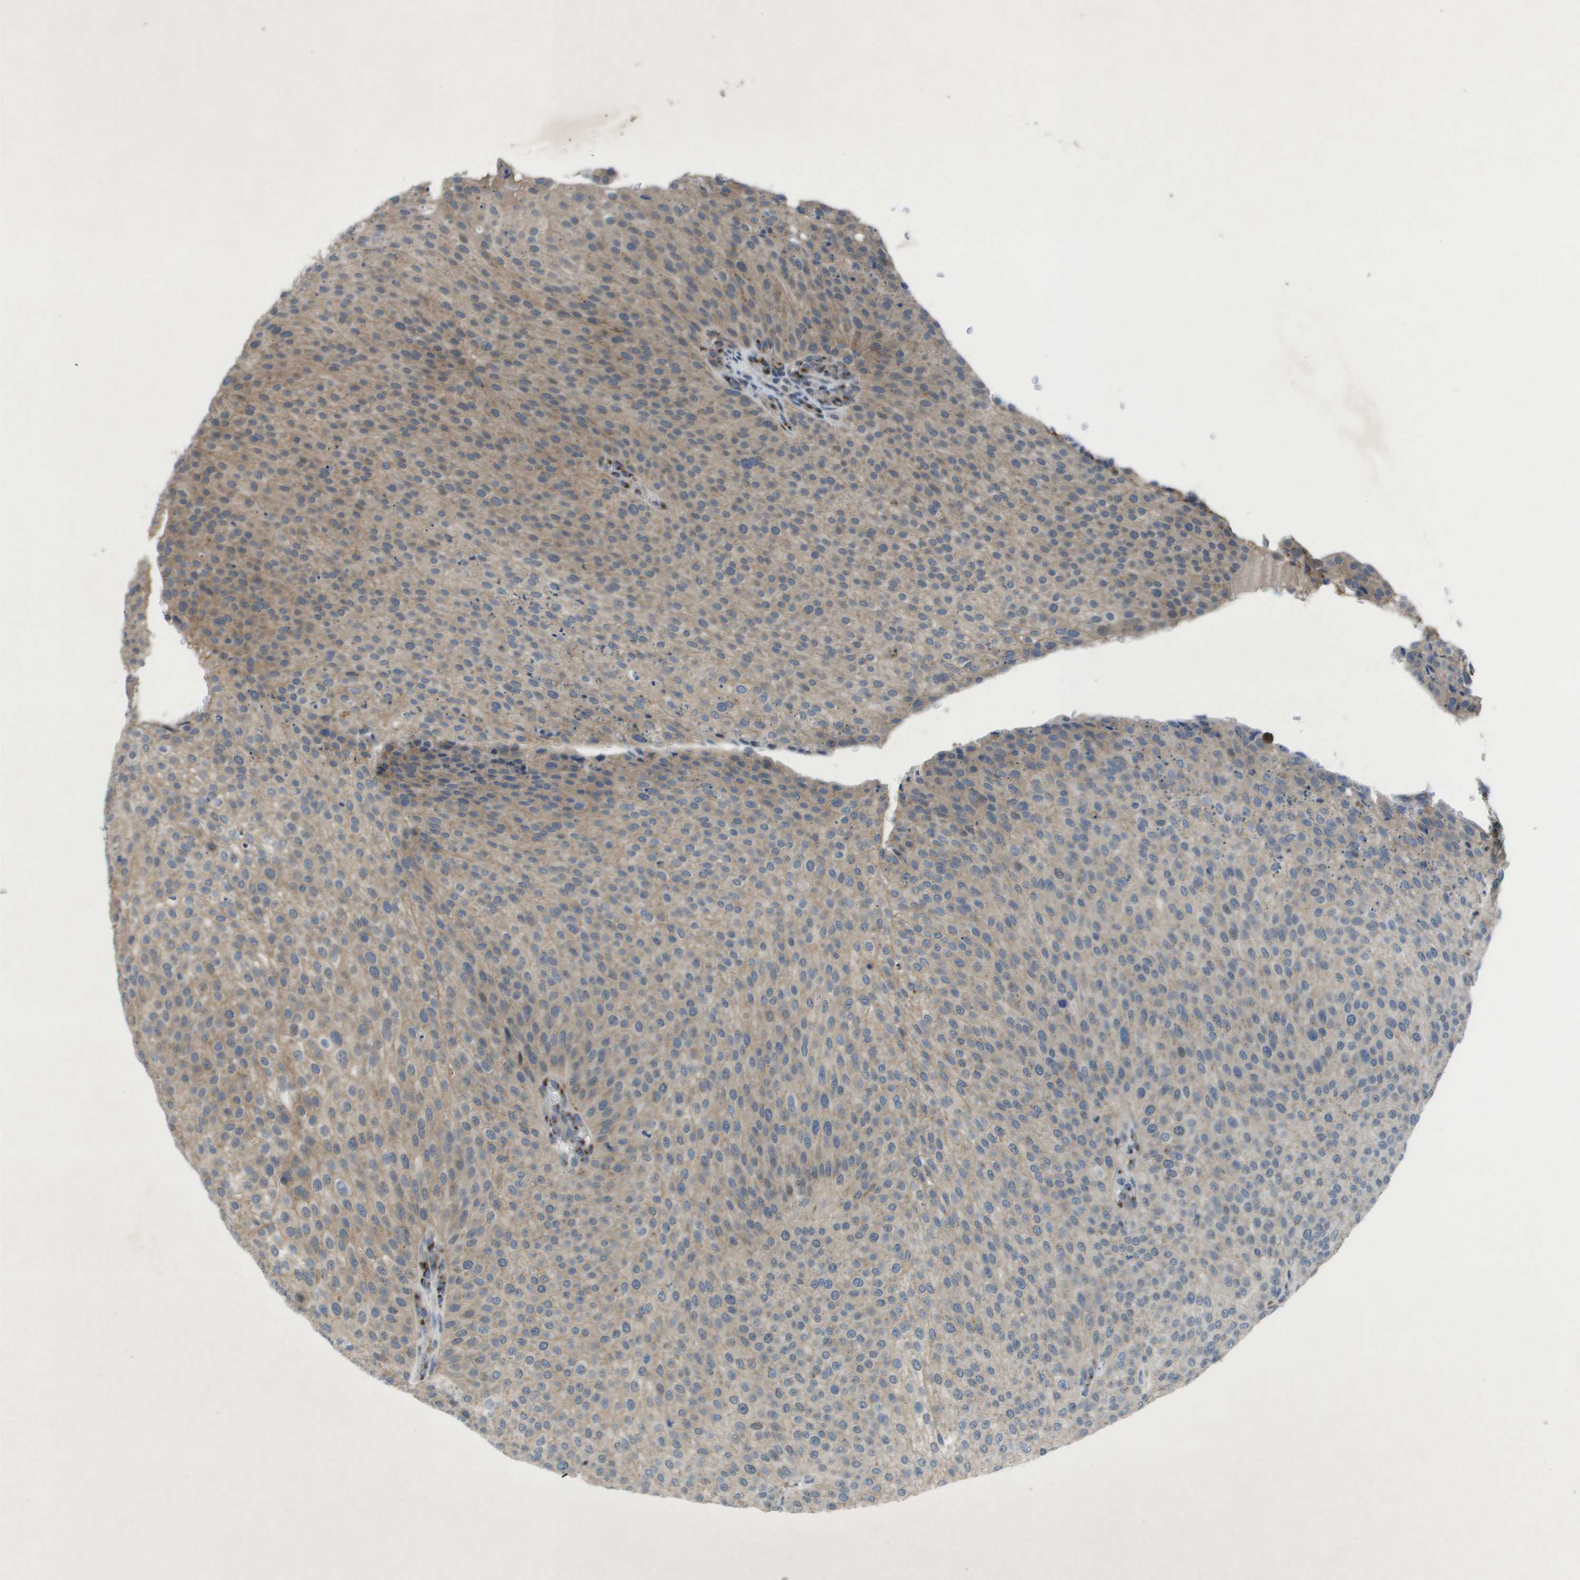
{"staining": {"intensity": "moderate", "quantity": "25%-75%", "location": "cytoplasmic/membranous"}, "tissue": "urothelial cancer", "cell_type": "Tumor cells", "image_type": "cancer", "snomed": [{"axis": "morphology", "description": "Urothelial carcinoma, Low grade"}, {"axis": "topography", "description": "Smooth muscle"}, {"axis": "topography", "description": "Urinary bladder"}], "caption": "This image exhibits urothelial cancer stained with immunohistochemistry (IHC) to label a protein in brown. The cytoplasmic/membranous of tumor cells show moderate positivity for the protein. Nuclei are counter-stained blue.", "gene": "QSOX2", "patient": {"sex": "male", "age": 60}}